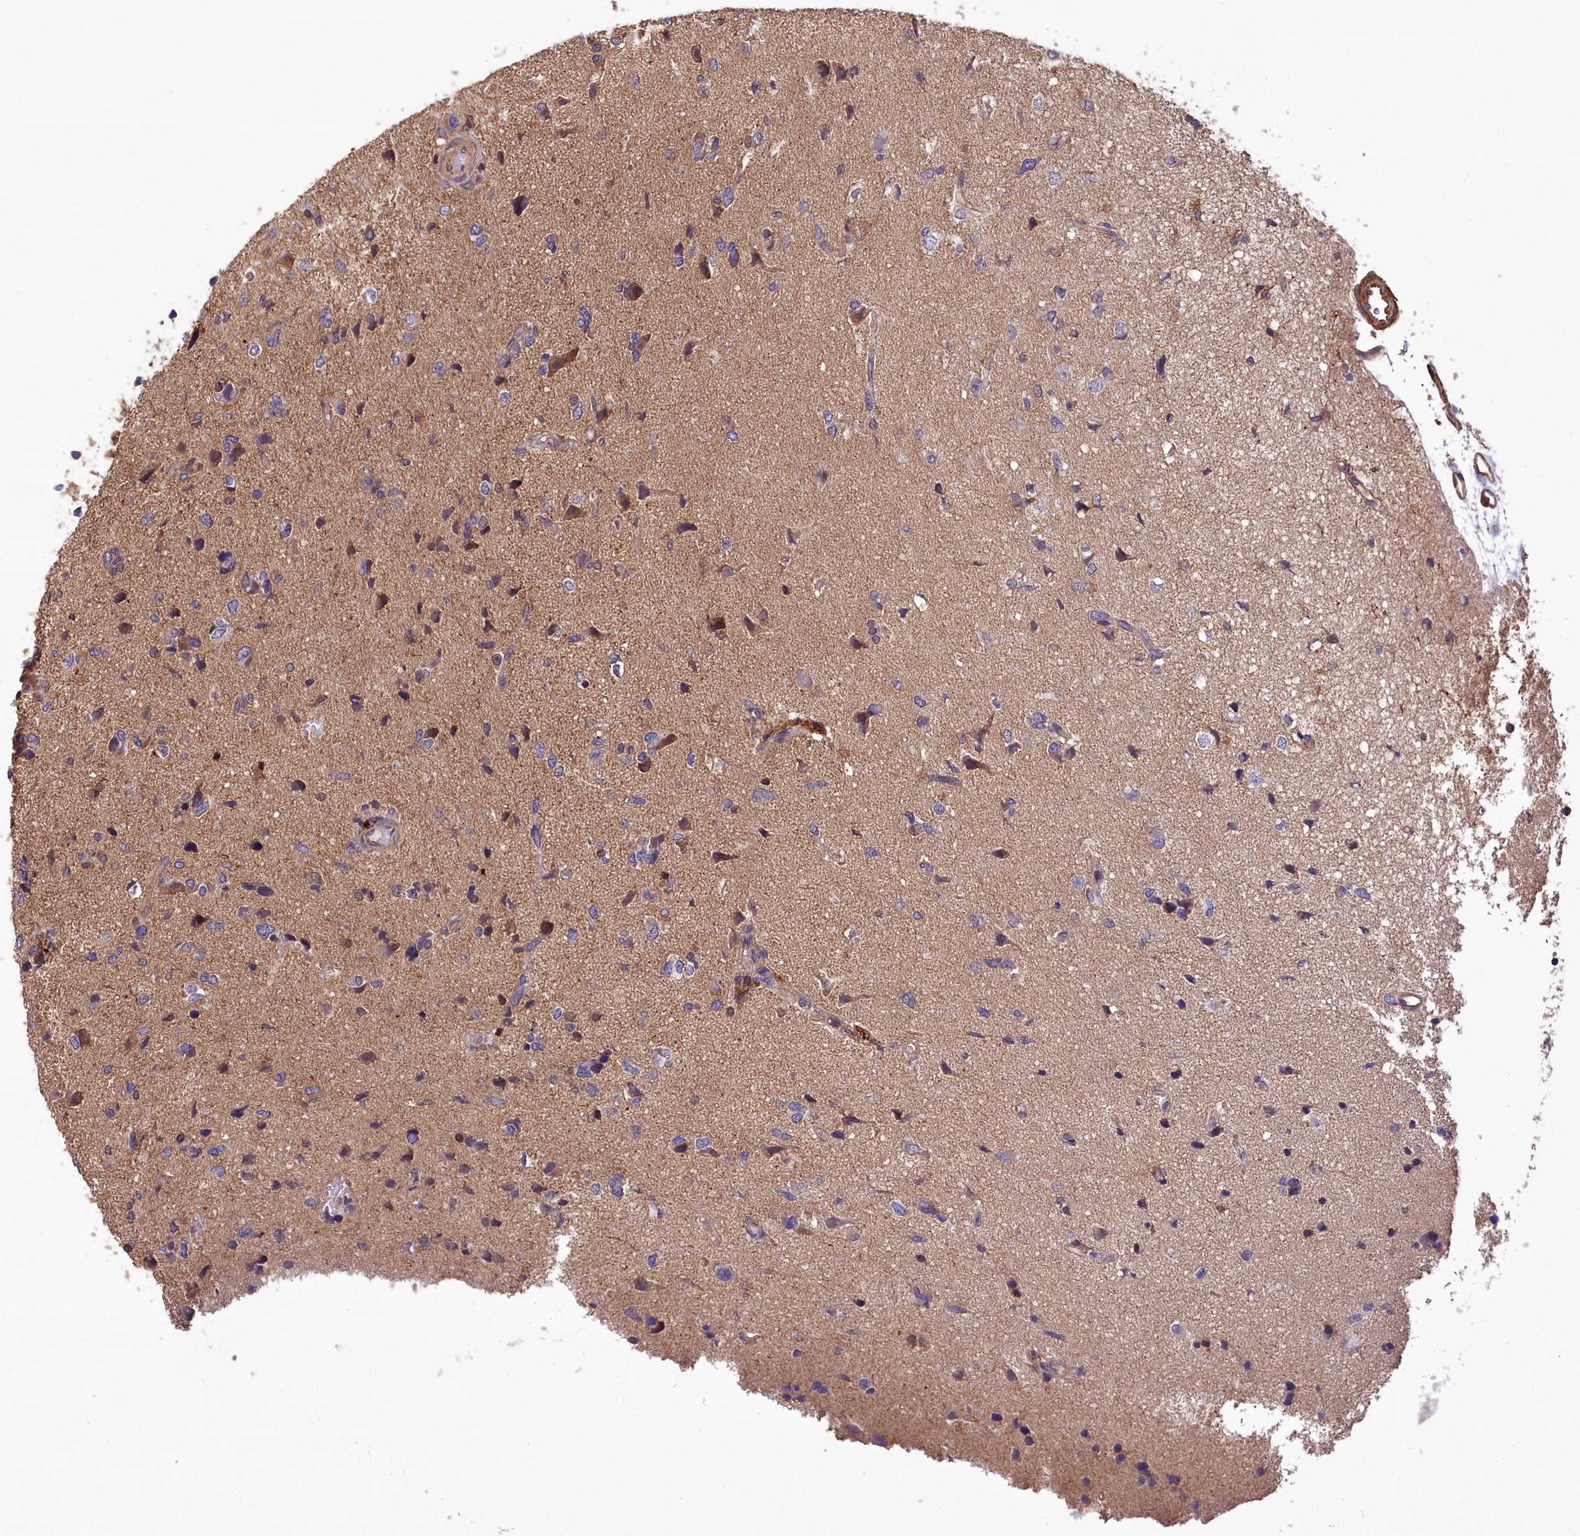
{"staining": {"intensity": "negative", "quantity": "none", "location": "none"}, "tissue": "glioma", "cell_type": "Tumor cells", "image_type": "cancer", "snomed": [{"axis": "morphology", "description": "Glioma, malignant, High grade"}, {"axis": "topography", "description": "Brain"}], "caption": "Glioma stained for a protein using IHC displays no expression tumor cells.", "gene": "DPP3", "patient": {"sex": "female", "age": 59}}